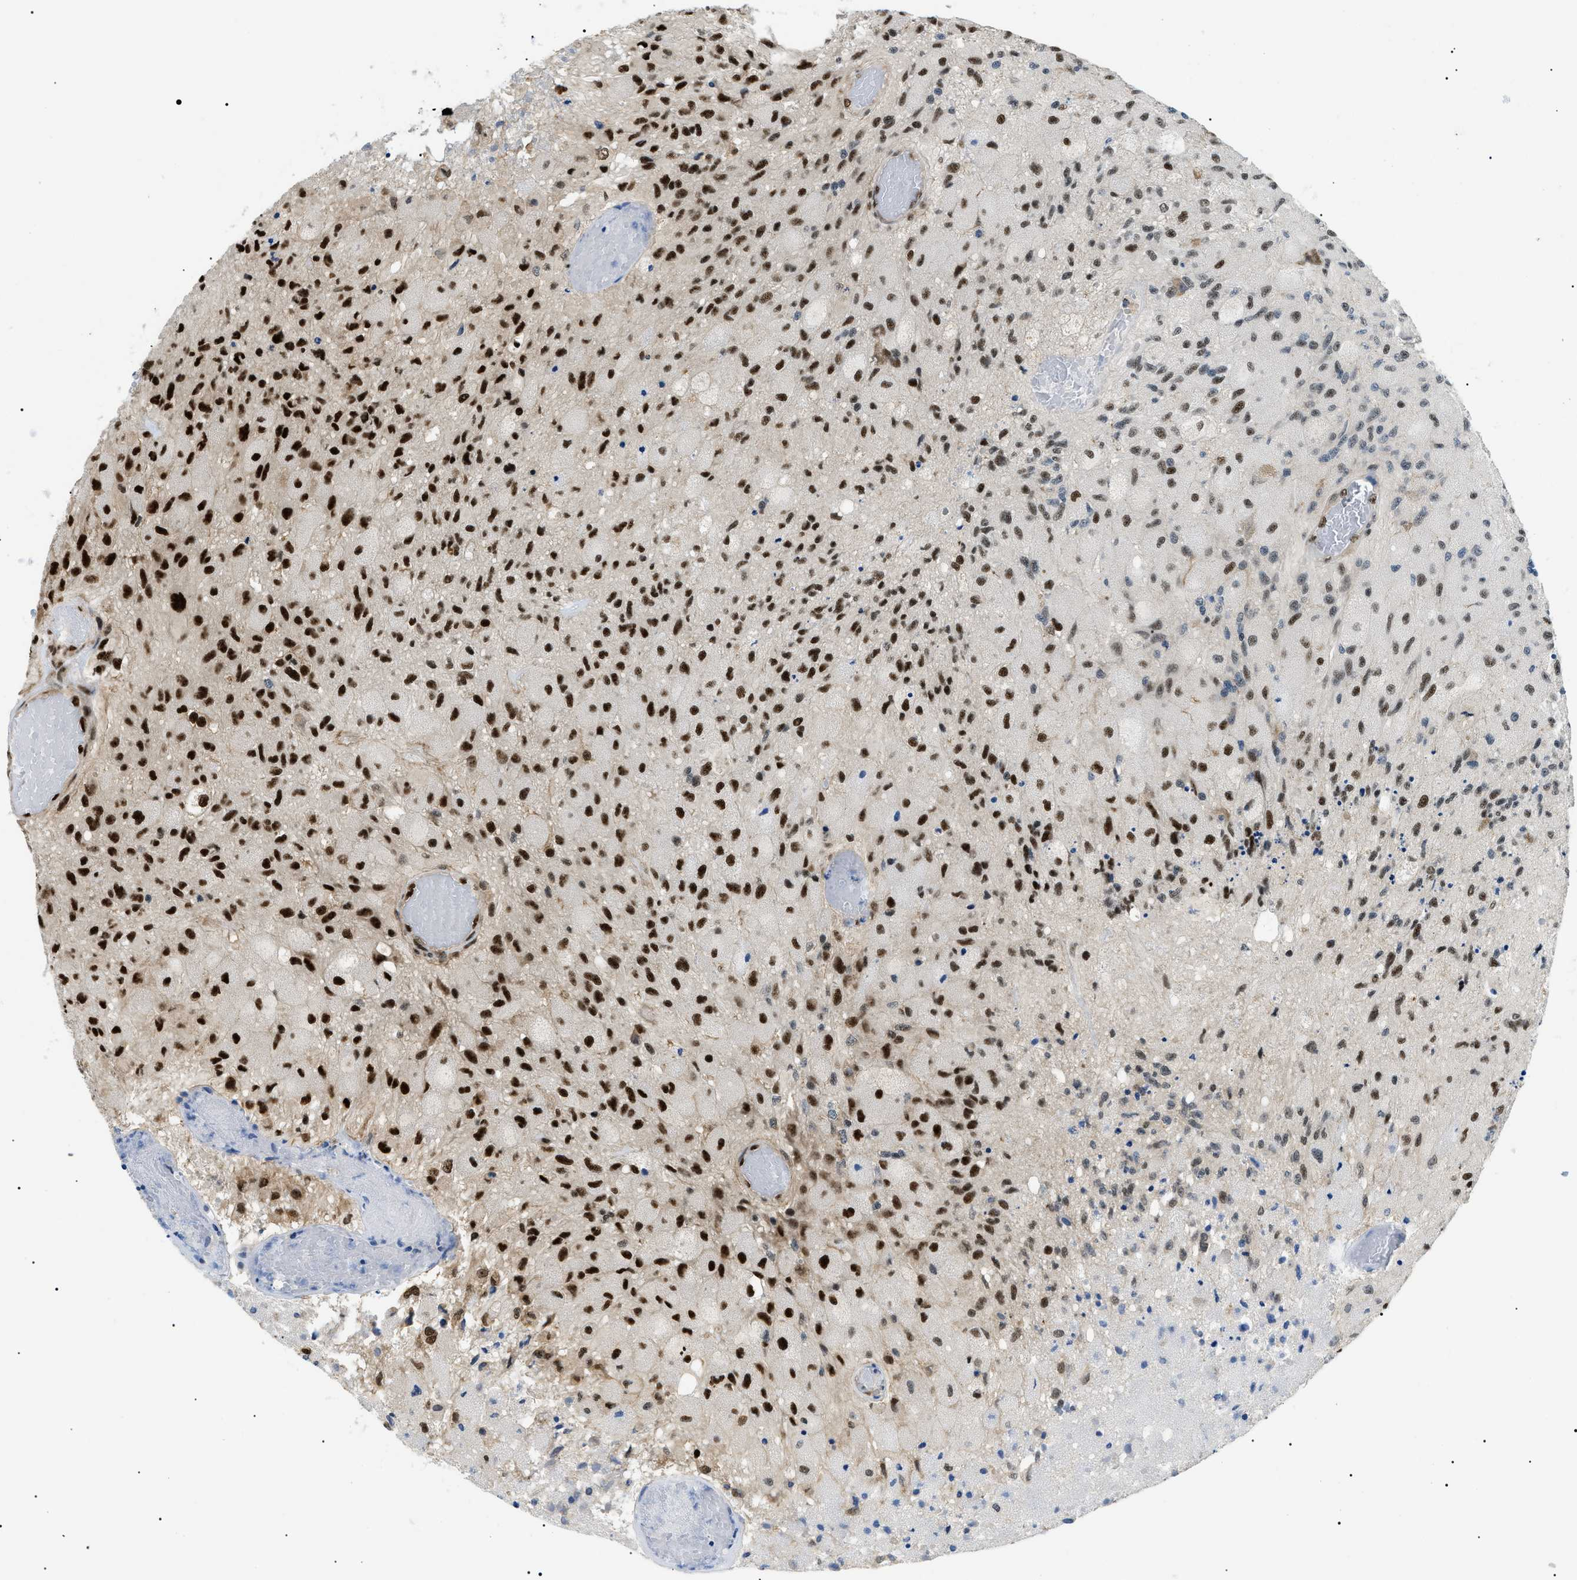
{"staining": {"intensity": "strong", "quantity": "25%-75%", "location": "nuclear"}, "tissue": "glioma", "cell_type": "Tumor cells", "image_type": "cancer", "snomed": [{"axis": "morphology", "description": "Normal tissue, NOS"}, {"axis": "morphology", "description": "Glioma, malignant, High grade"}, {"axis": "topography", "description": "Cerebral cortex"}], "caption": "This photomicrograph exhibits glioma stained with immunohistochemistry (IHC) to label a protein in brown. The nuclear of tumor cells show strong positivity for the protein. Nuclei are counter-stained blue.", "gene": "CWC25", "patient": {"sex": "male", "age": 77}}